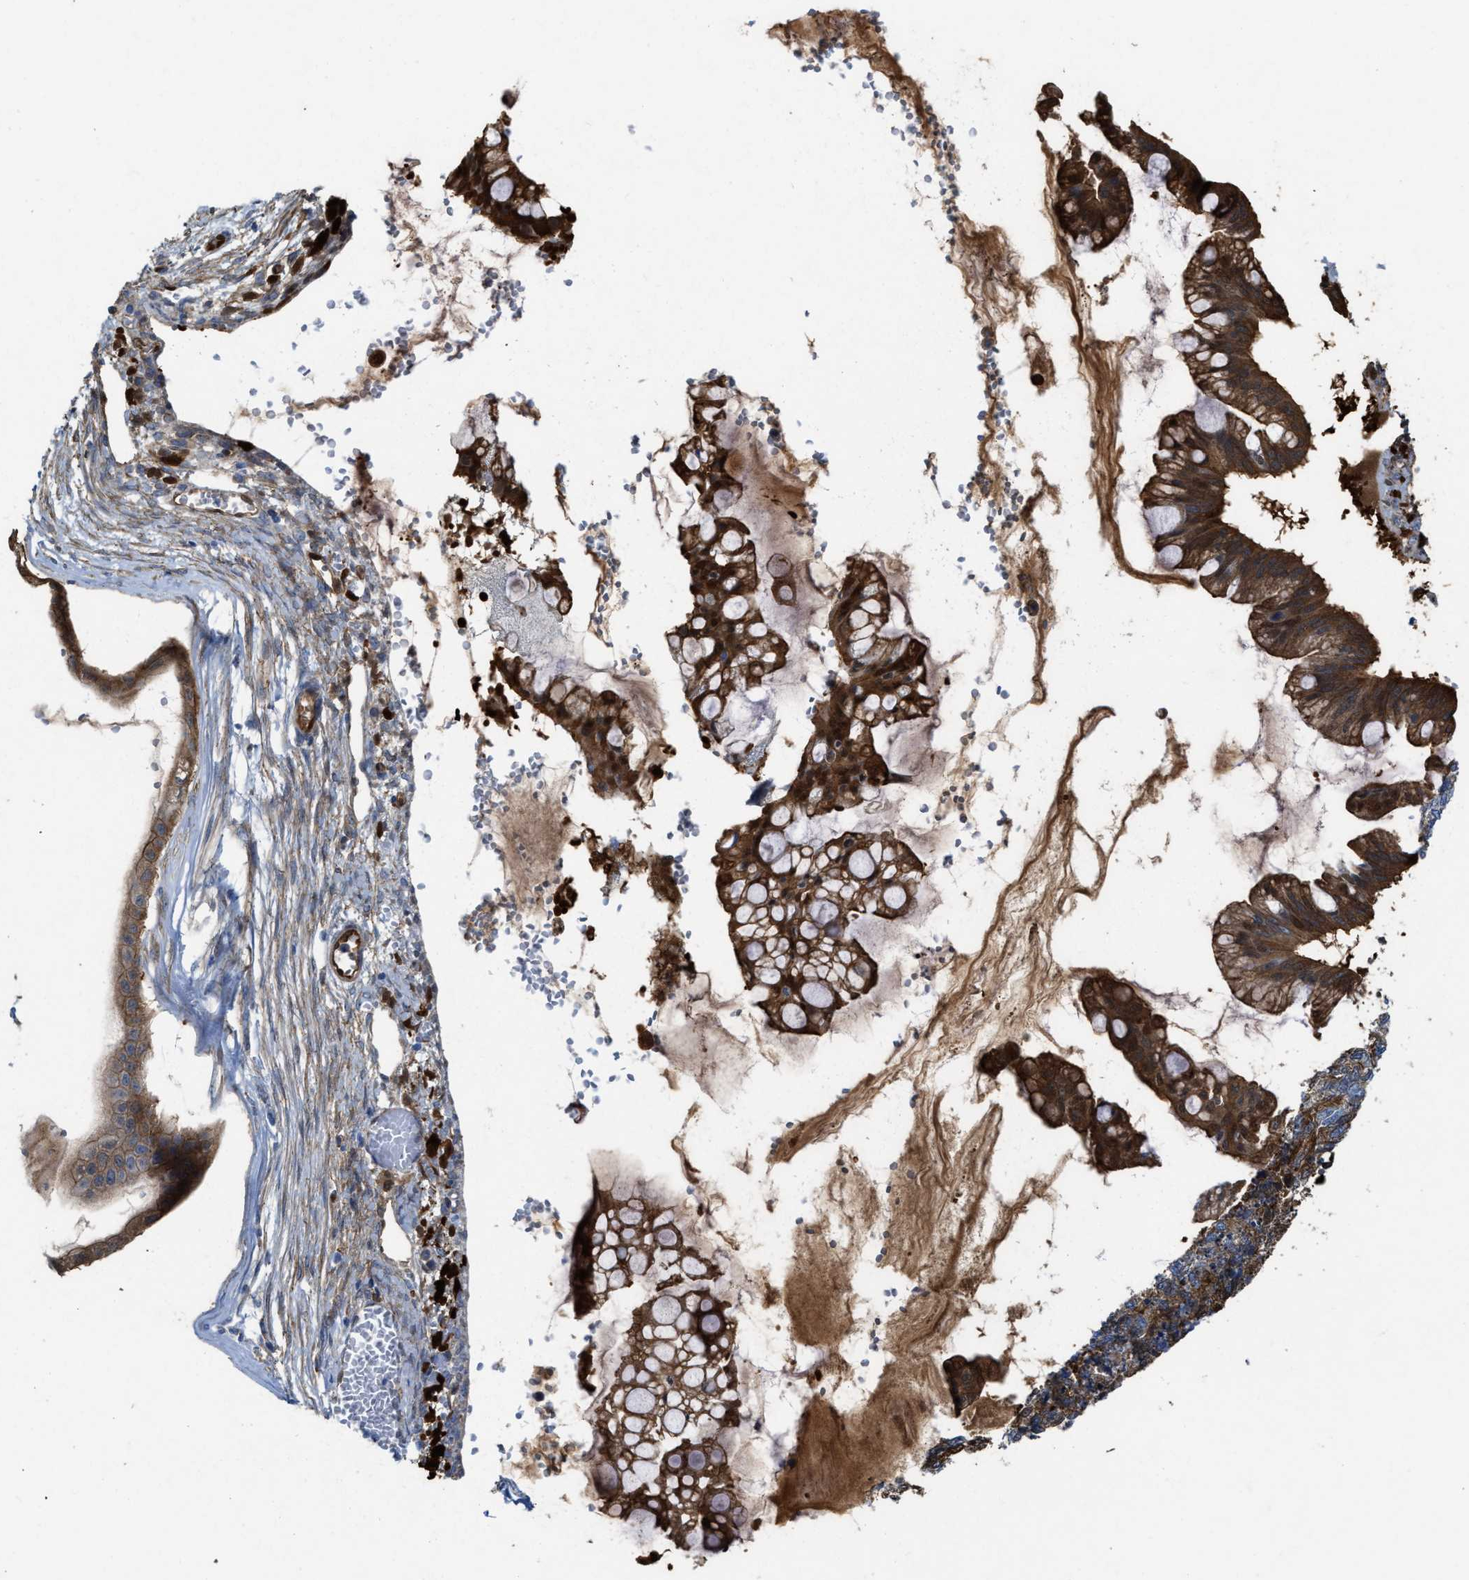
{"staining": {"intensity": "strong", "quantity": ">75%", "location": "cytoplasmic/membranous,nuclear"}, "tissue": "ovarian cancer", "cell_type": "Tumor cells", "image_type": "cancer", "snomed": [{"axis": "morphology", "description": "Cystadenocarcinoma, mucinous, NOS"}, {"axis": "topography", "description": "Ovary"}], "caption": "Strong cytoplasmic/membranous and nuclear positivity is appreciated in about >75% of tumor cells in ovarian mucinous cystadenocarcinoma. The protein is stained brown, and the nuclei are stained in blue (DAB (3,3'-diaminobenzidine) IHC with brightfield microscopy, high magnification).", "gene": "ASS1", "patient": {"sex": "female", "age": 73}}